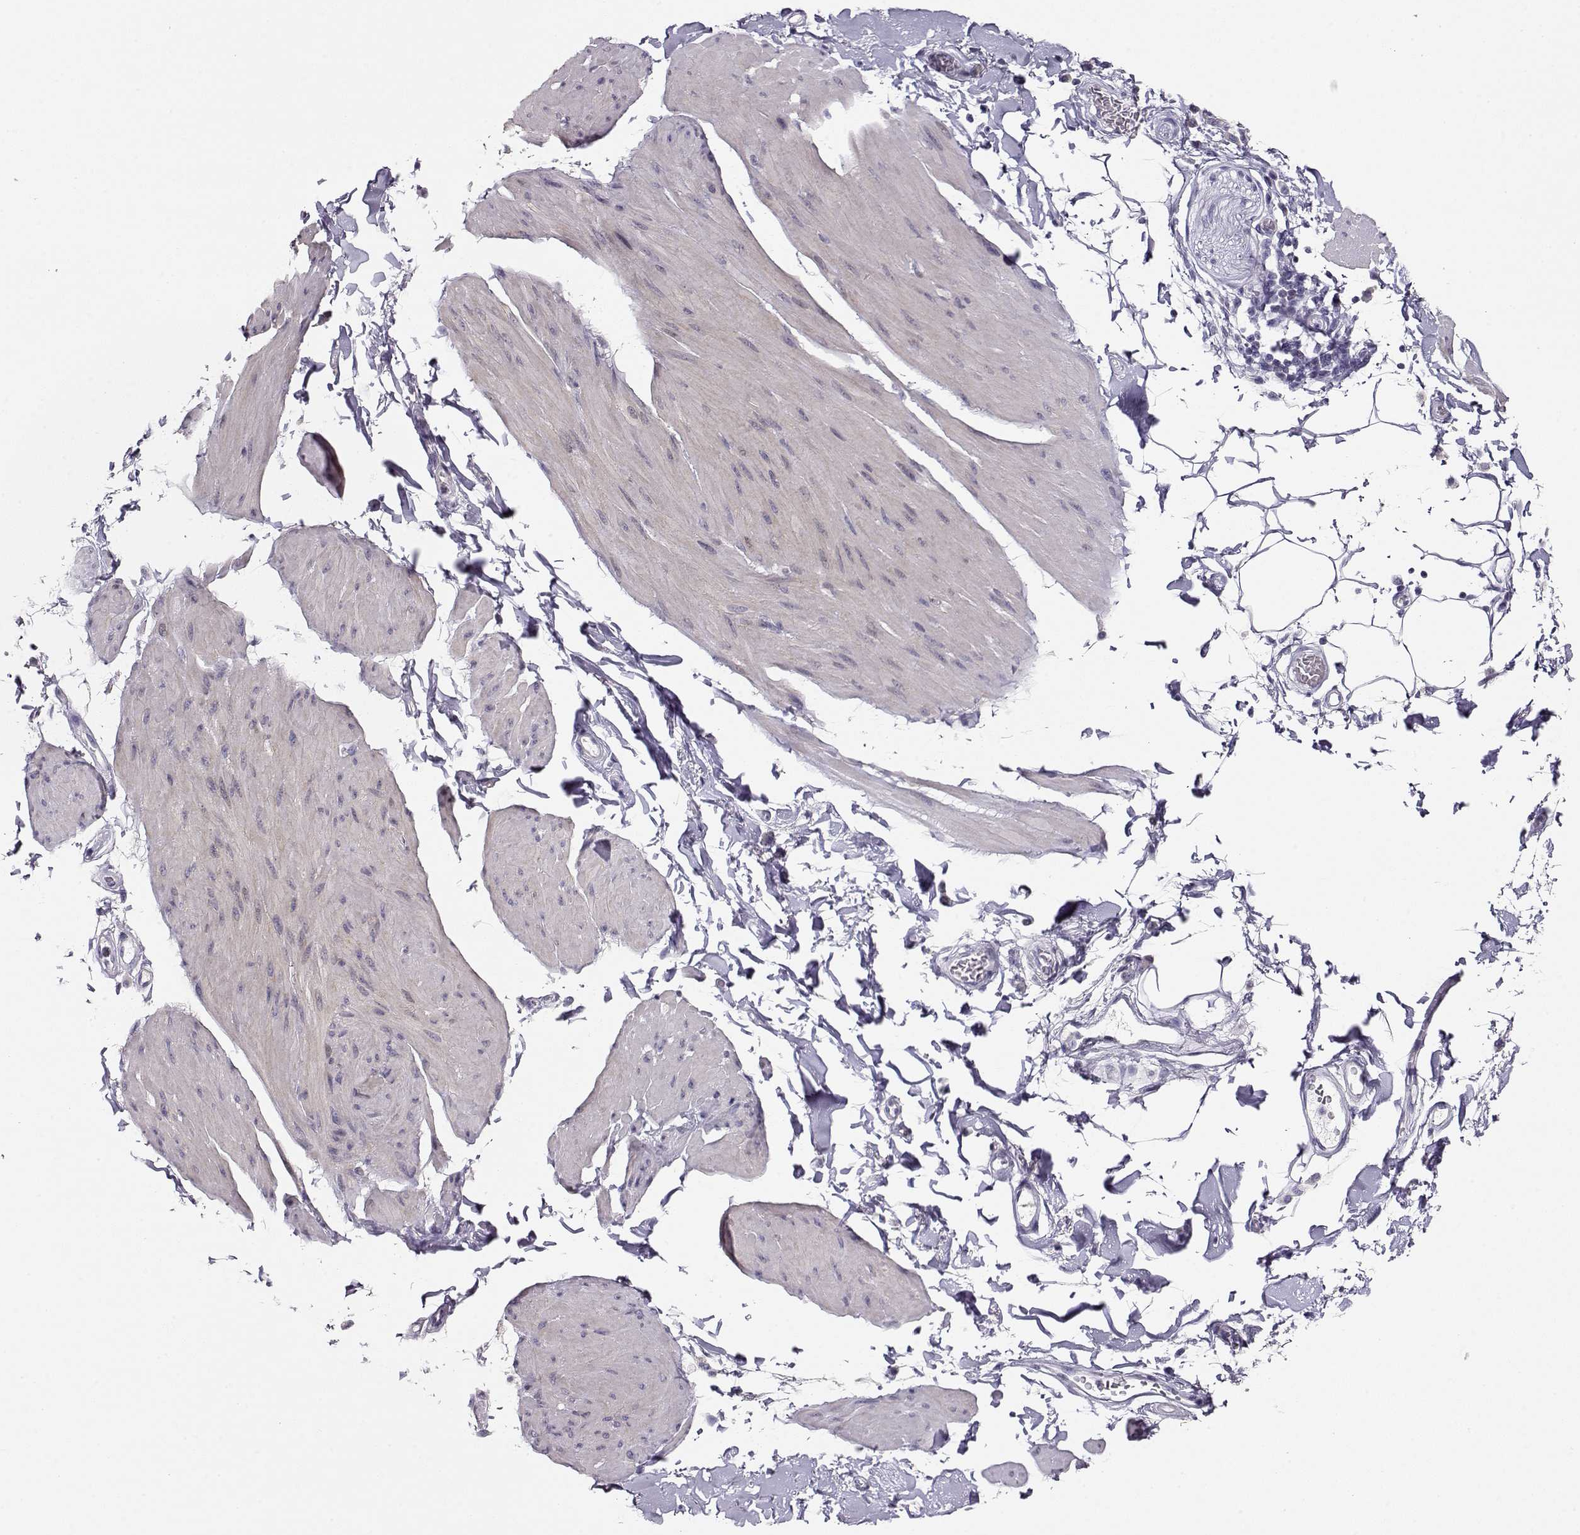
{"staining": {"intensity": "negative", "quantity": "none", "location": "none"}, "tissue": "smooth muscle", "cell_type": "Smooth muscle cells", "image_type": "normal", "snomed": [{"axis": "morphology", "description": "Normal tissue, NOS"}, {"axis": "topography", "description": "Adipose tissue"}, {"axis": "topography", "description": "Smooth muscle"}, {"axis": "topography", "description": "Peripheral nerve tissue"}], "caption": "Immunohistochemical staining of unremarkable smooth muscle exhibits no significant expression in smooth muscle cells.", "gene": "CRX", "patient": {"sex": "male", "age": 83}}